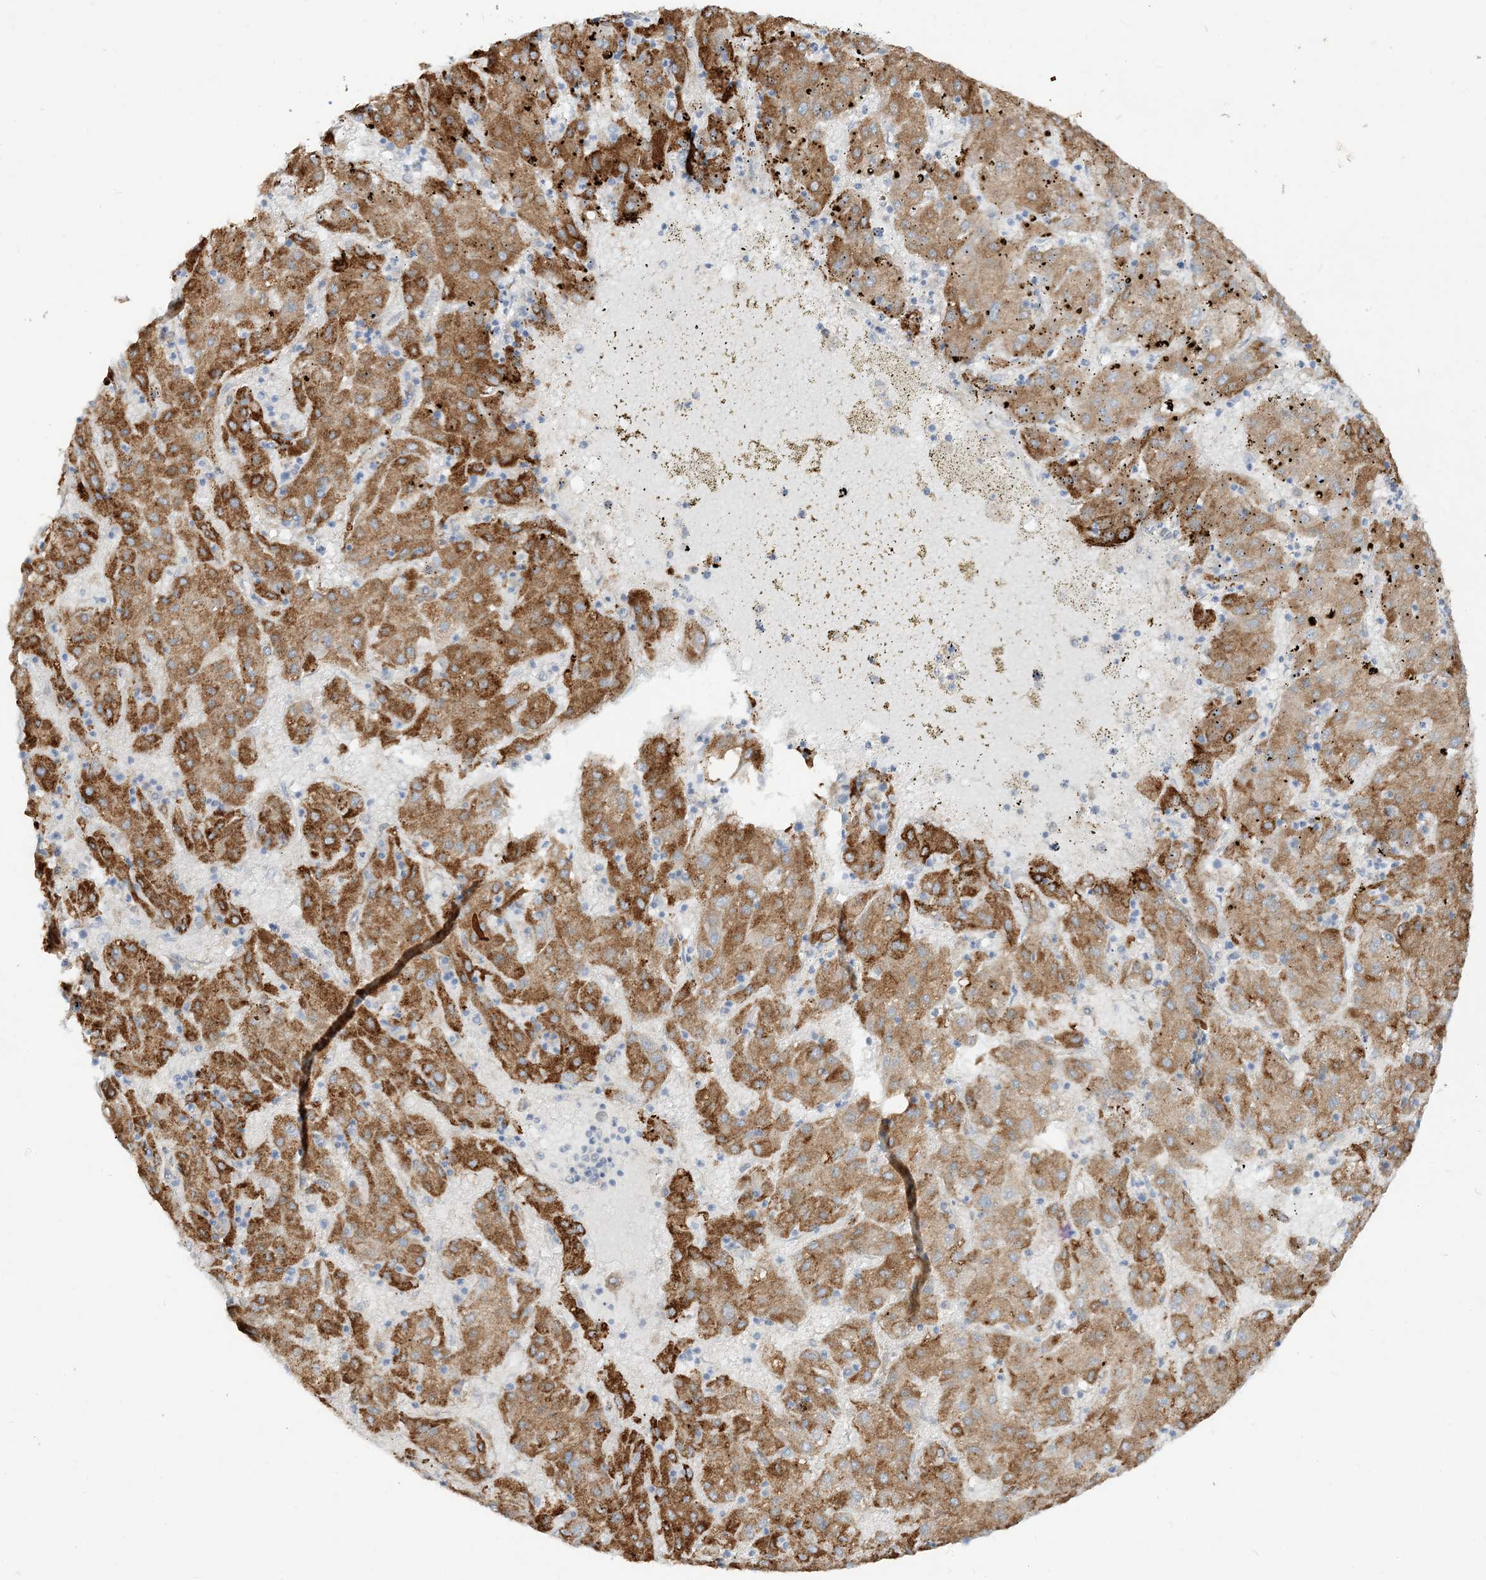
{"staining": {"intensity": "strong", "quantity": "25%-75%", "location": "cytoplasmic/membranous"}, "tissue": "liver cancer", "cell_type": "Tumor cells", "image_type": "cancer", "snomed": [{"axis": "morphology", "description": "Carcinoma, Hepatocellular, NOS"}, {"axis": "topography", "description": "Liver"}], "caption": "About 25%-75% of tumor cells in liver cancer (hepatocellular carcinoma) reveal strong cytoplasmic/membranous protein expression as visualized by brown immunohistochemical staining.", "gene": "LOXL3", "patient": {"sex": "male", "age": 72}}